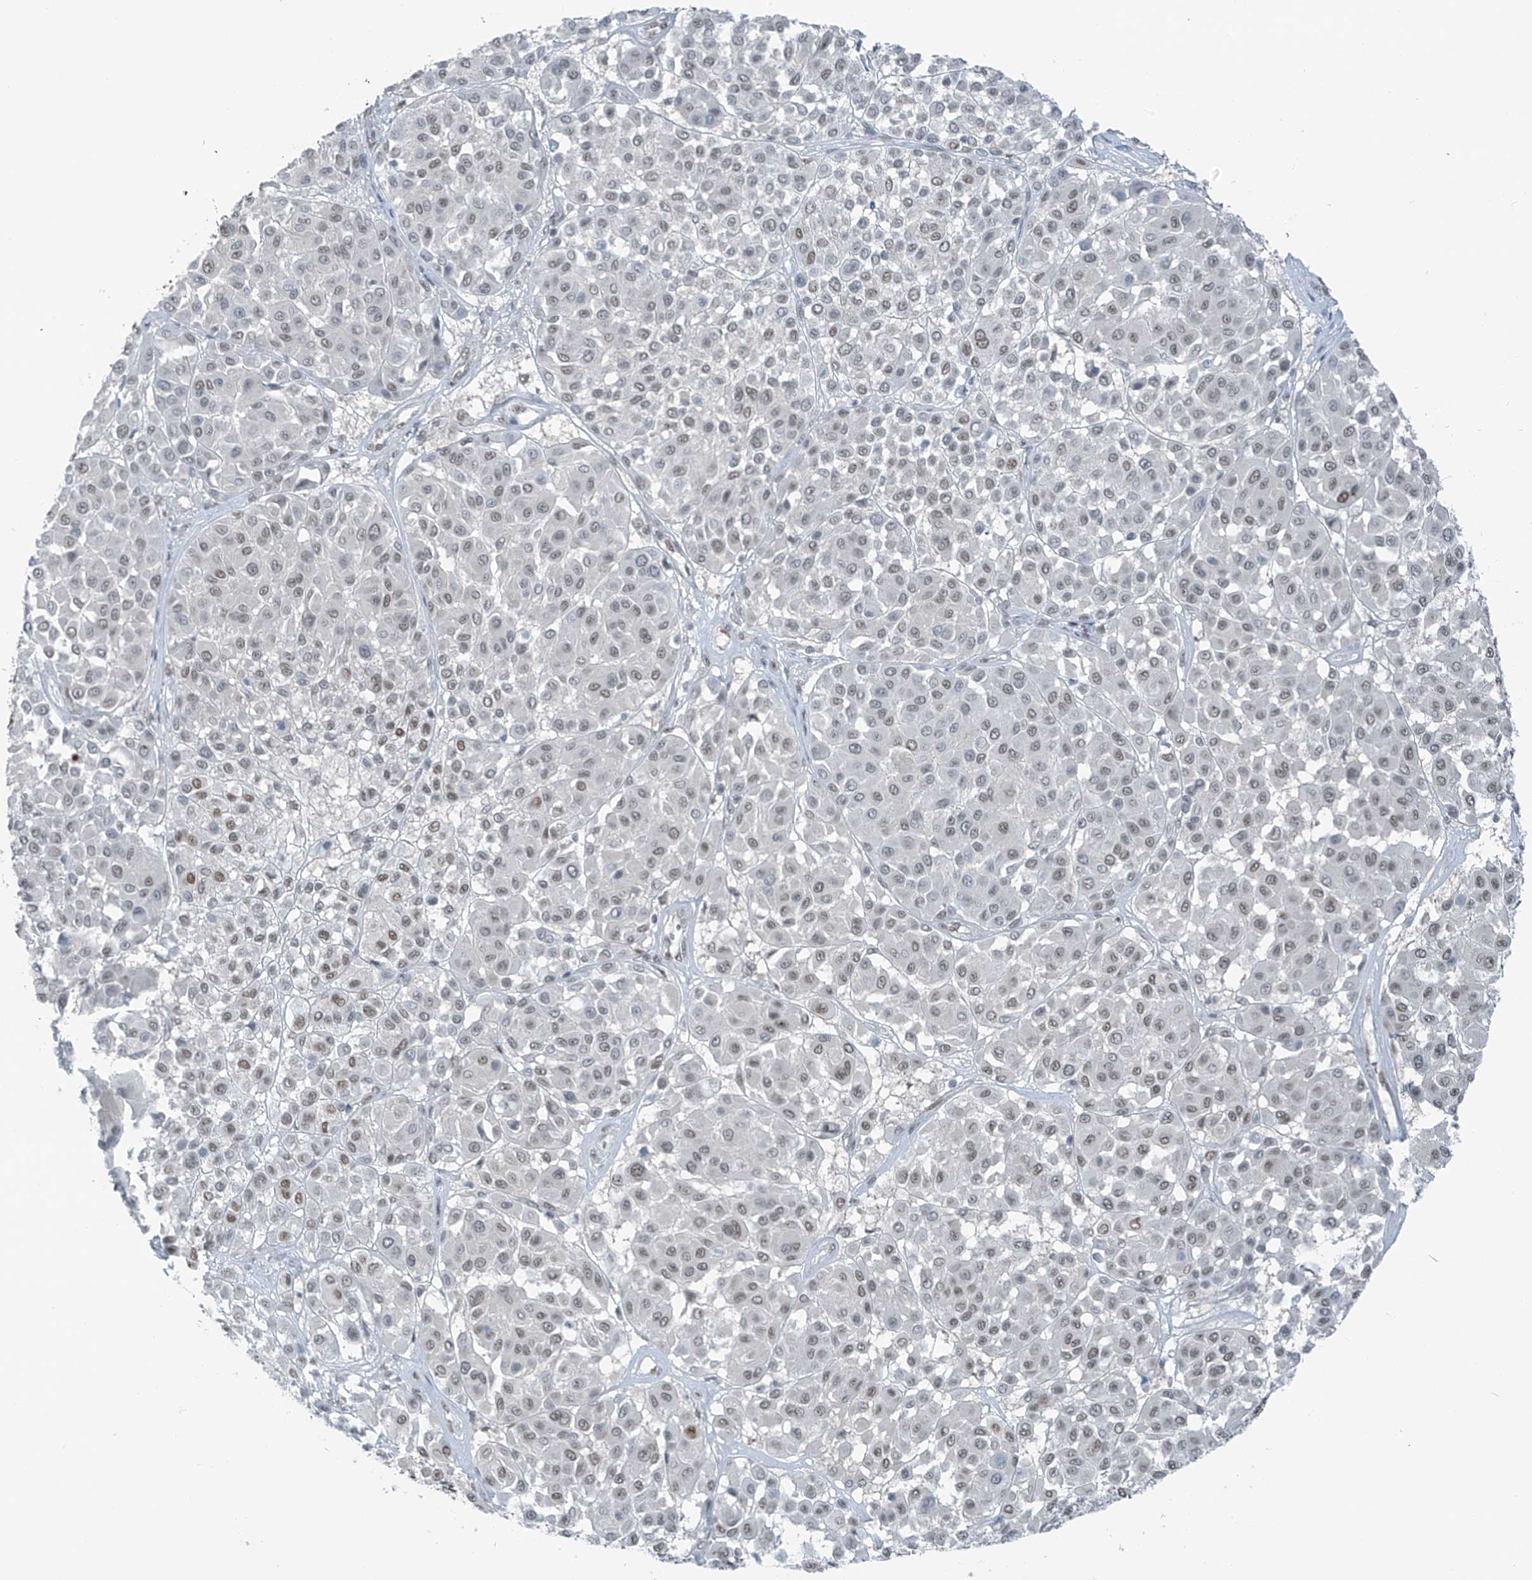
{"staining": {"intensity": "moderate", "quantity": ">75%", "location": "nuclear"}, "tissue": "melanoma", "cell_type": "Tumor cells", "image_type": "cancer", "snomed": [{"axis": "morphology", "description": "Malignant melanoma, Metastatic site"}, {"axis": "topography", "description": "Soft tissue"}], "caption": "There is medium levels of moderate nuclear positivity in tumor cells of melanoma, as demonstrated by immunohistochemical staining (brown color).", "gene": "WRNIP1", "patient": {"sex": "male", "age": 41}}